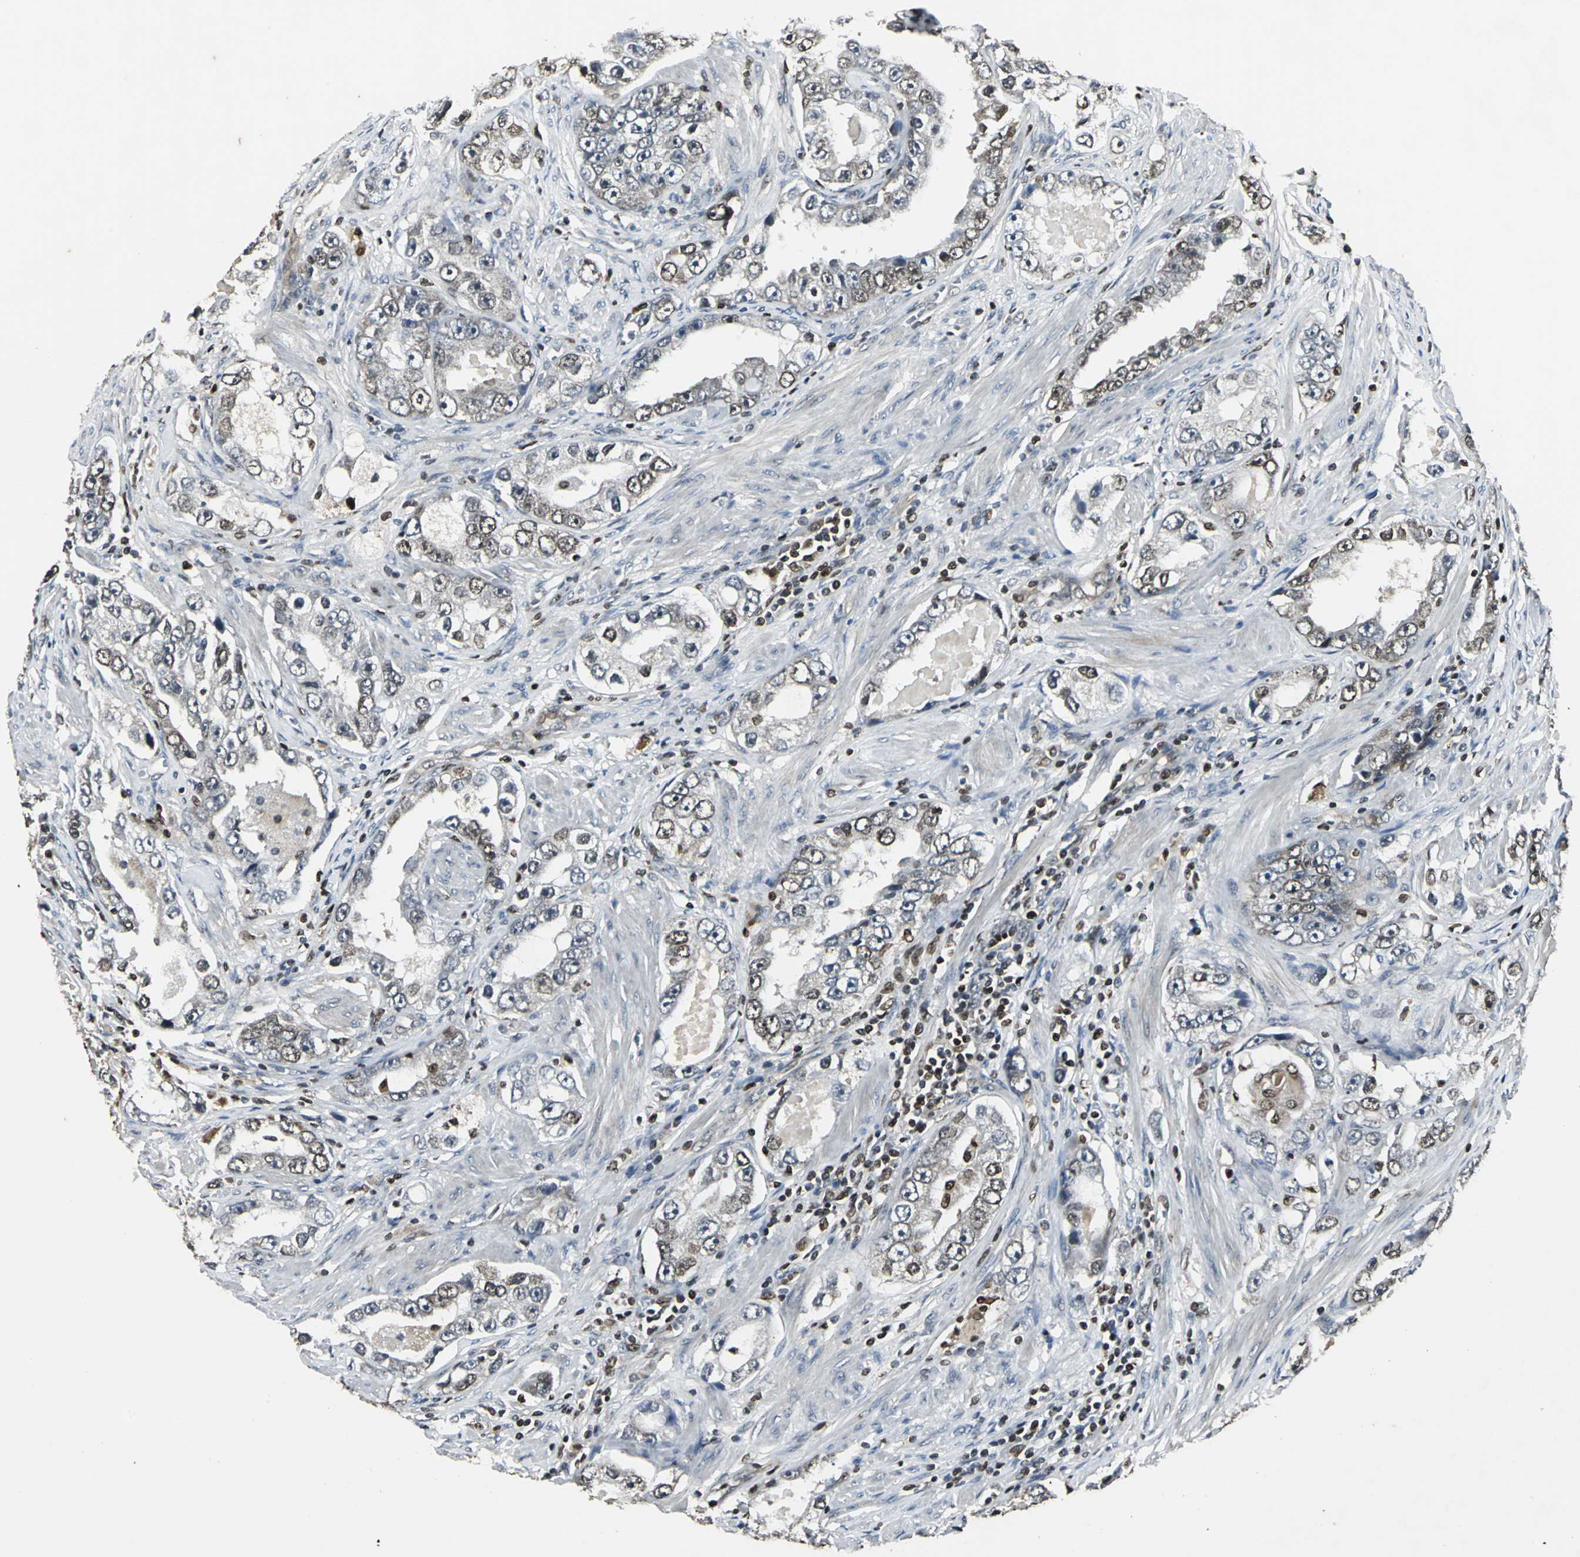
{"staining": {"intensity": "moderate", "quantity": "25%-75%", "location": "nuclear"}, "tissue": "prostate cancer", "cell_type": "Tumor cells", "image_type": "cancer", "snomed": [{"axis": "morphology", "description": "Adenocarcinoma, High grade"}, {"axis": "topography", "description": "Prostate"}], "caption": "Immunohistochemical staining of human prostate adenocarcinoma (high-grade) exhibits medium levels of moderate nuclear protein staining in approximately 25%-75% of tumor cells.", "gene": "AHR", "patient": {"sex": "male", "age": 63}}